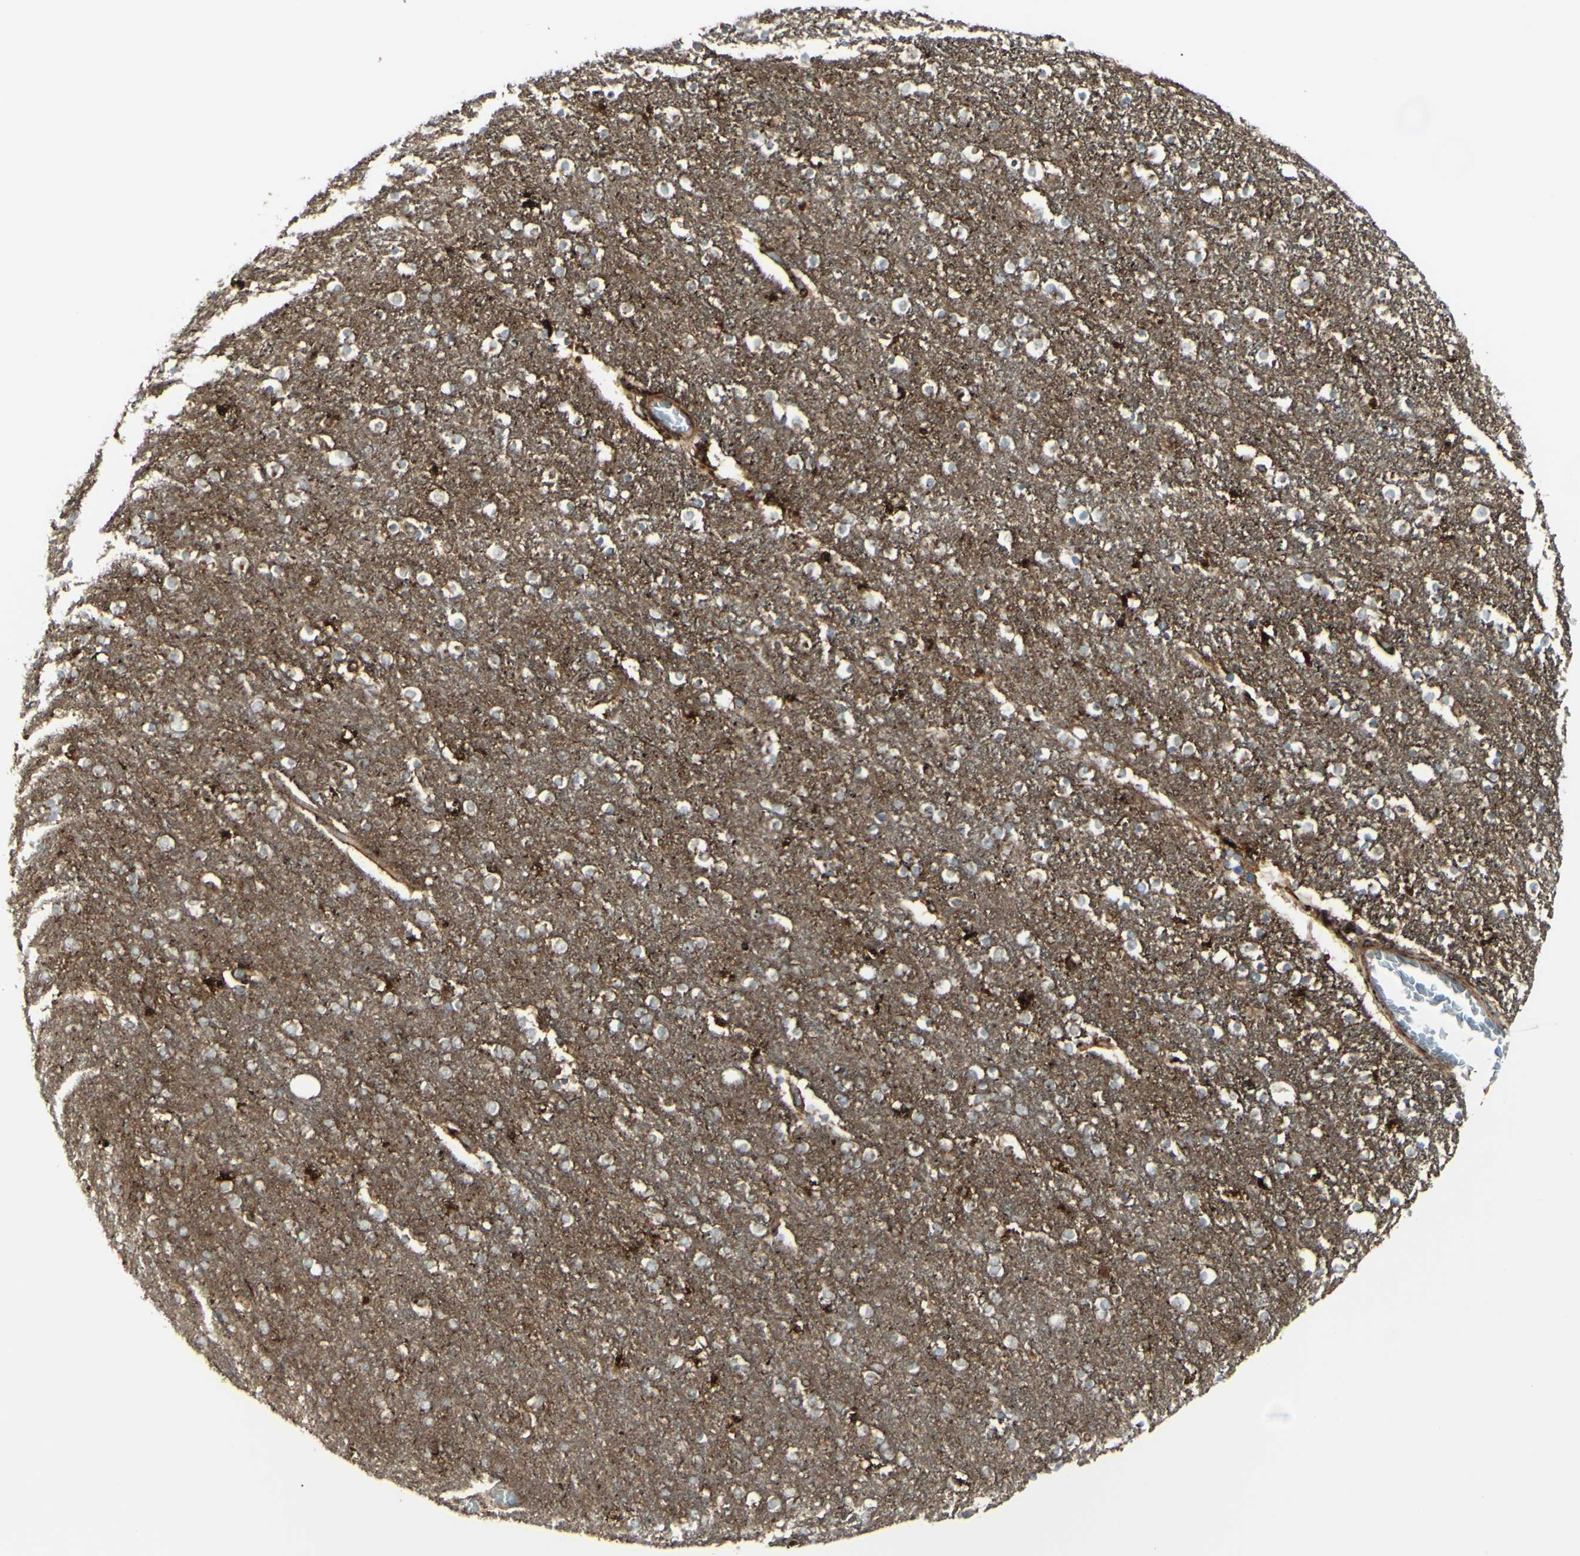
{"staining": {"intensity": "weak", "quantity": "25%-75%", "location": "cytoplasmic/membranous"}, "tissue": "caudate", "cell_type": "Glial cells", "image_type": "normal", "snomed": [{"axis": "morphology", "description": "Normal tissue, NOS"}, {"axis": "topography", "description": "Lateral ventricle wall"}], "caption": "An immunohistochemistry image of benign tissue is shown. Protein staining in brown labels weak cytoplasmic/membranous positivity in caudate within glial cells.", "gene": "NAPA", "patient": {"sex": "female", "age": 54}}